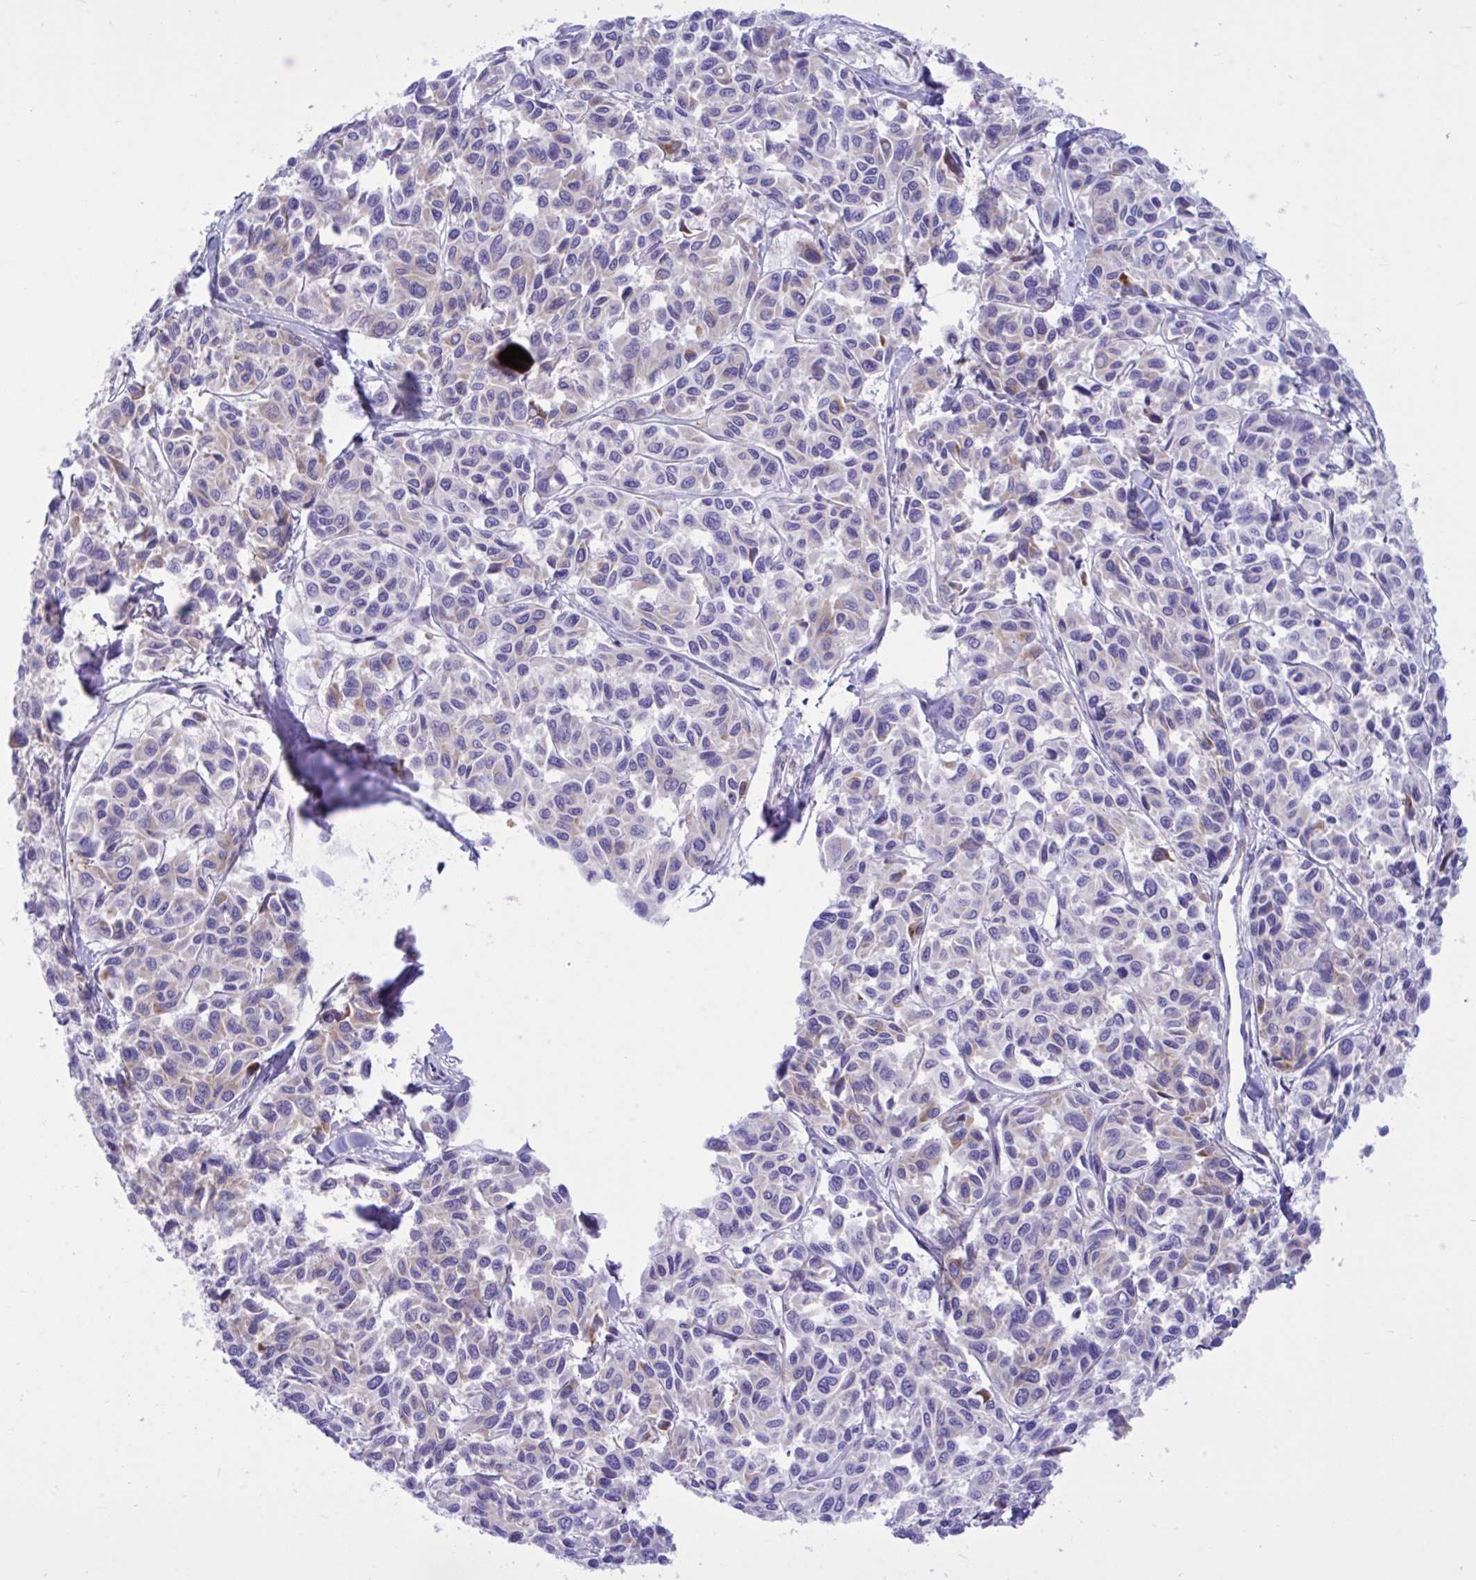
{"staining": {"intensity": "weak", "quantity": "<25%", "location": "cytoplasmic/membranous"}, "tissue": "melanoma", "cell_type": "Tumor cells", "image_type": "cancer", "snomed": [{"axis": "morphology", "description": "Malignant melanoma, NOS"}, {"axis": "topography", "description": "Skin"}], "caption": "High magnification brightfield microscopy of melanoma stained with DAB (brown) and counterstained with hematoxylin (blue): tumor cells show no significant expression.", "gene": "BEX5", "patient": {"sex": "female", "age": 66}}